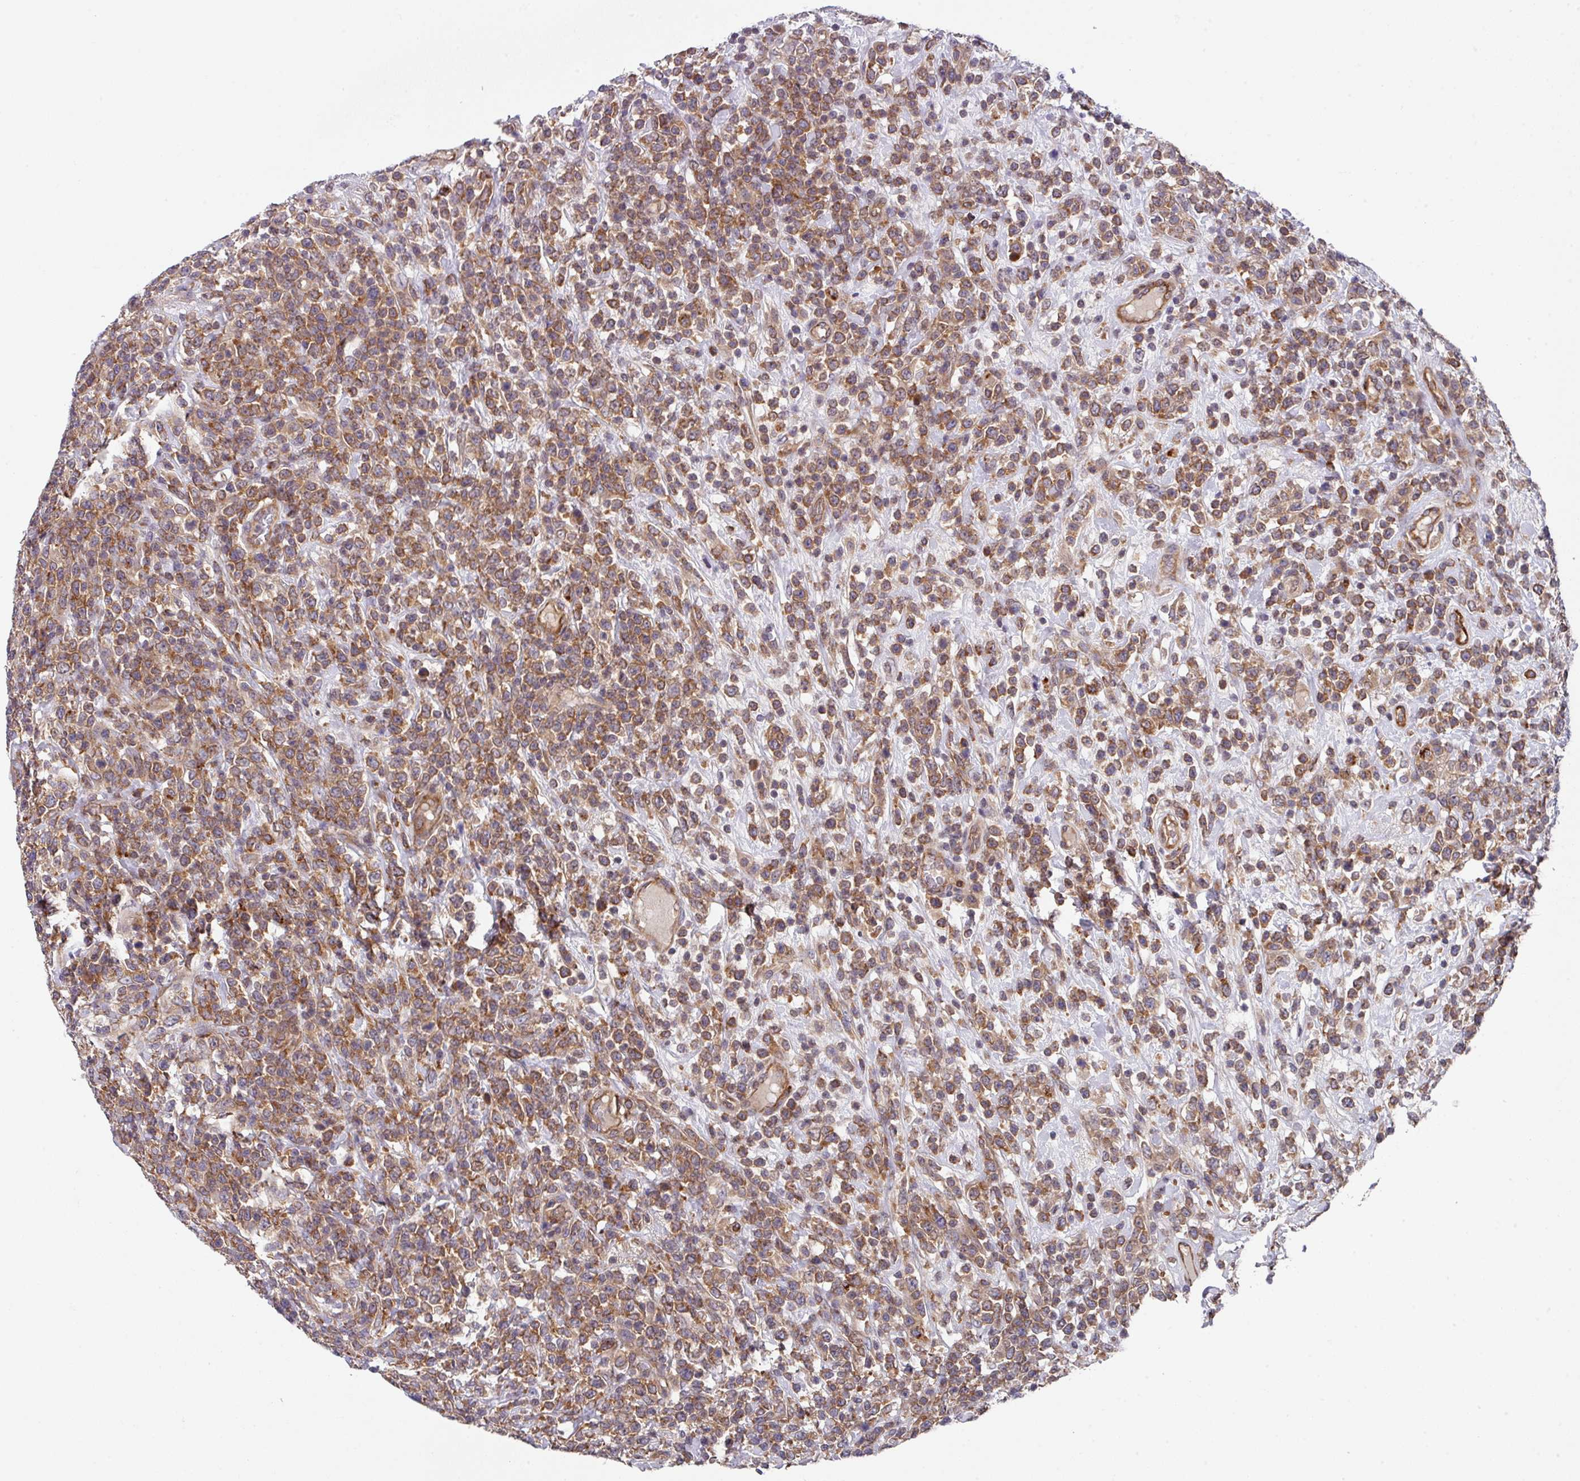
{"staining": {"intensity": "moderate", "quantity": ">75%", "location": "cytoplasmic/membranous"}, "tissue": "lymphoma", "cell_type": "Tumor cells", "image_type": "cancer", "snomed": [{"axis": "morphology", "description": "Malignant lymphoma, non-Hodgkin's type, High grade"}, {"axis": "topography", "description": "Colon"}], "caption": "Immunohistochemistry (IHC) of human malignant lymphoma, non-Hodgkin's type (high-grade) displays medium levels of moderate cytoplasmic/membranous staining in approximately >75% of tumor cells. Nuclei are stained in blue.", "gene": "EIF4B", "patient": {"sex": "female", "age": 53}}